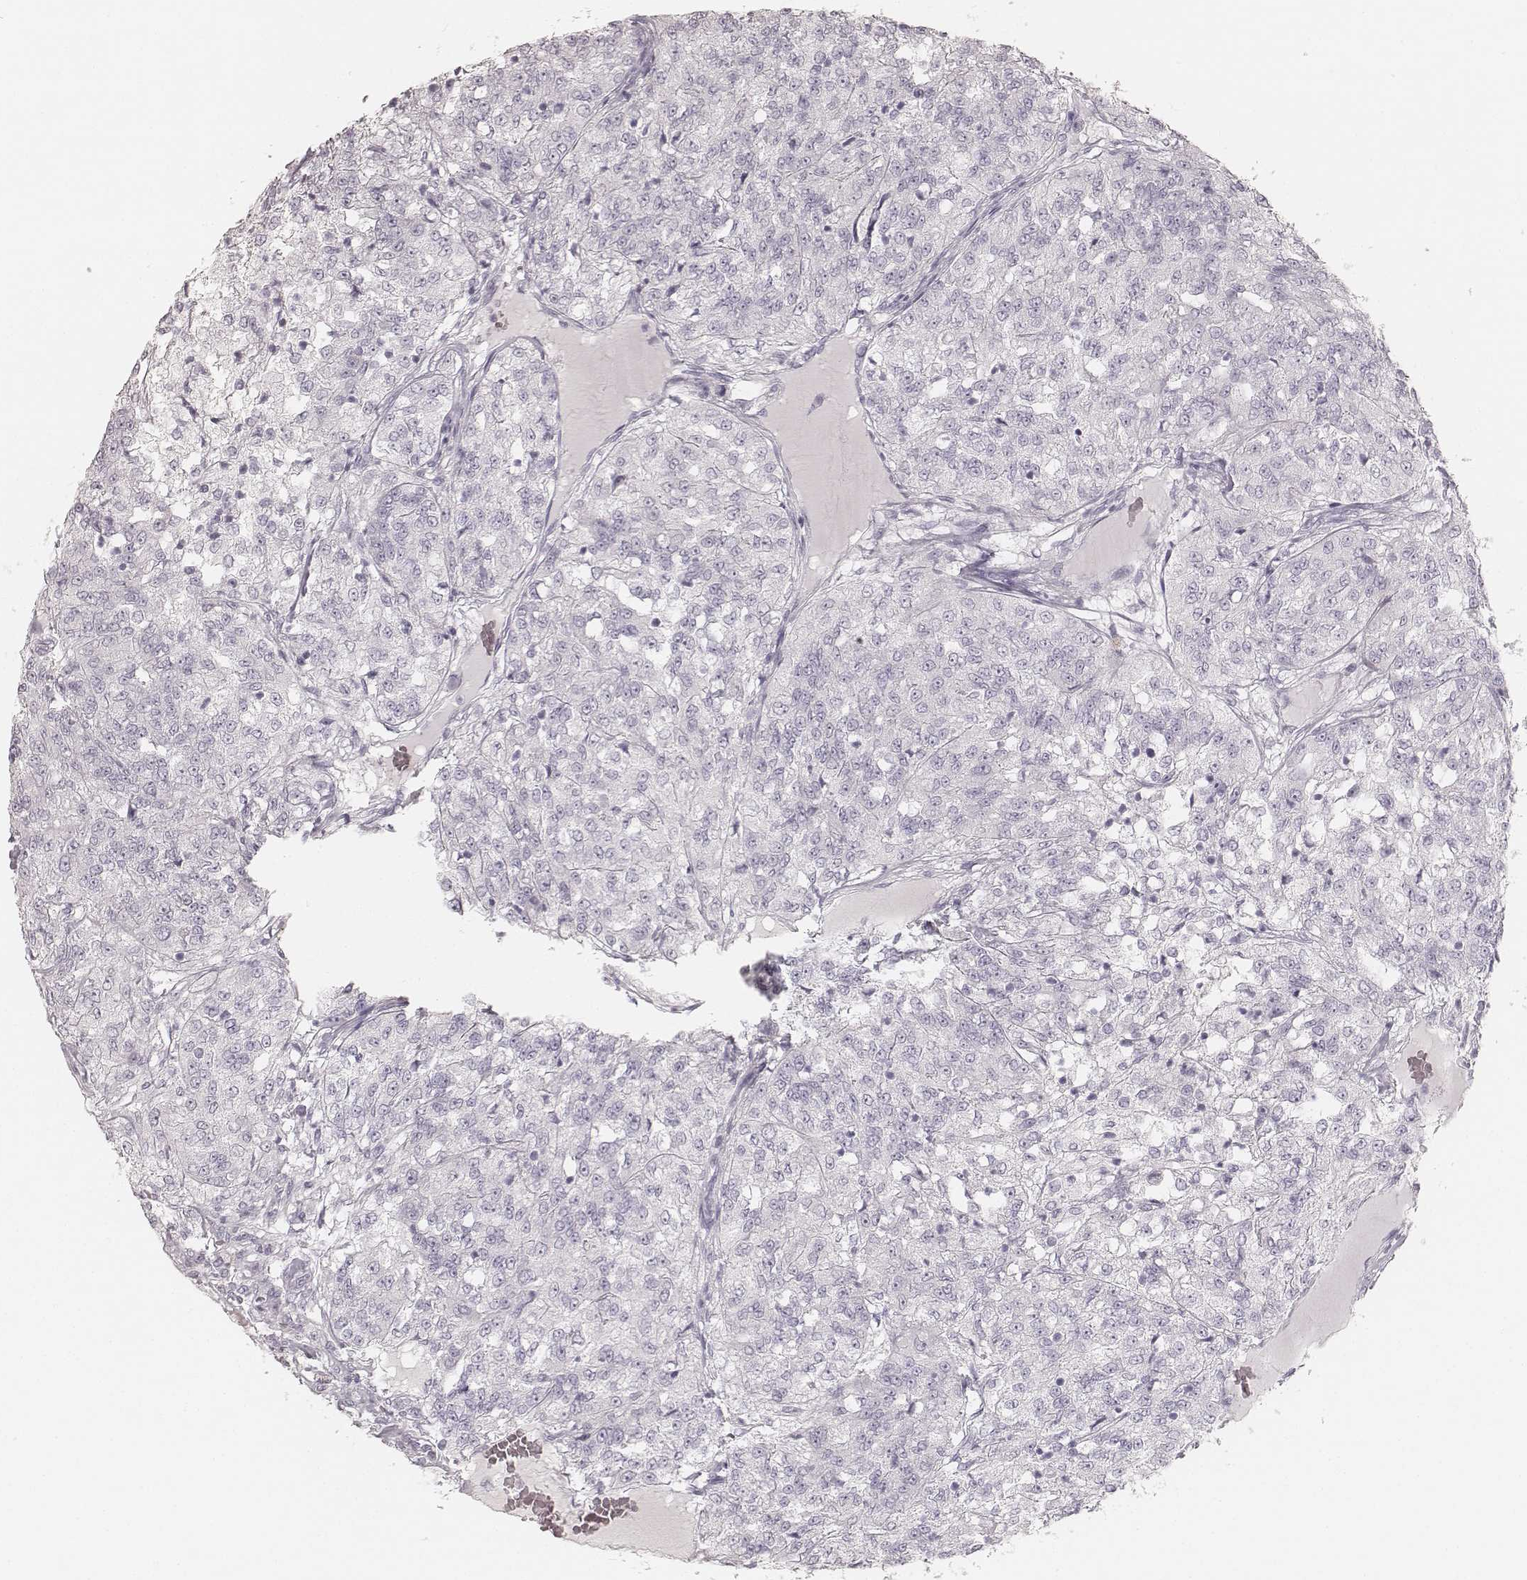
{"staining": {"intensity": "negative", "quantity": "none", "location": "none"}, "tissue": "renal cancer", "cell_type": "Tumor cells", "image_type": "cancer", "snomed": [{"axis": "morphology", "description": "Adenocarcinoma, NOS"}, {"axis": "topography", "description": "Kidney"}], "caption": "This micrograph is of renal adenocarcinoma stained with IHC to label a protein in brown with the nuclei are counter-stained blue. There is no positivity in tumor cells.", "gene": "KRT82", "patient": {"sex": "female", "age": 63}}